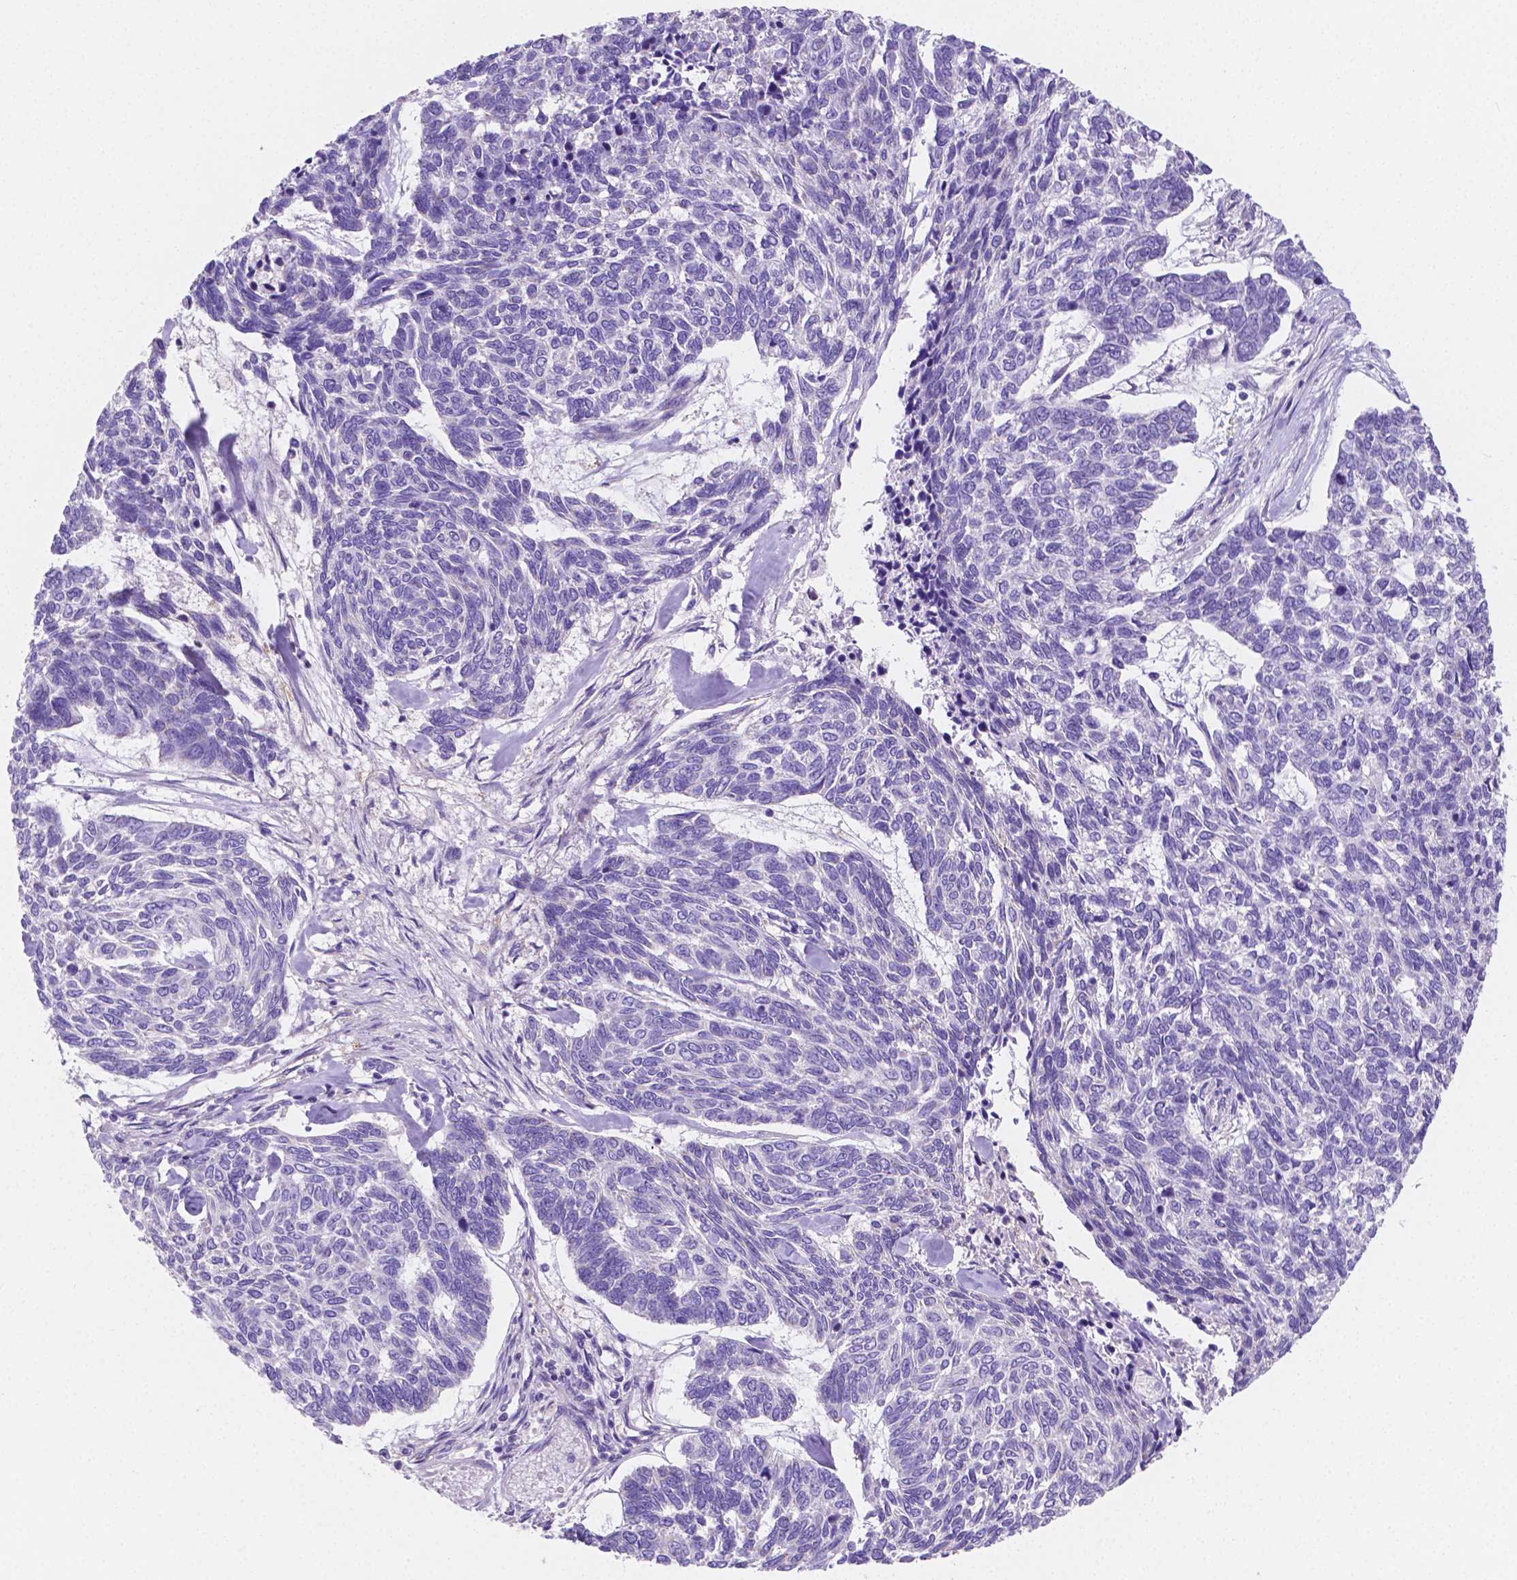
{"staining": {"intensity": "negative", "quantity": "none", "location": "none"}, "tissue": "skin cancer", "cell_type": "Tumor cells", "image_type": "cancer", "snomed": [{"axis": "morphology", "description": "Basal cell carcinoma"}, {"axis": "topography", "description": "Skin"}], "caption": "There is no significant staining in tumor cells of basal cell carcinoma (skin). (Brightfield microscopy of DAB (3,3'-diaminobenzidine) IHC at high magnification).", "gene": "SGTB", "patient": {"sex": "female", "age": 65}}